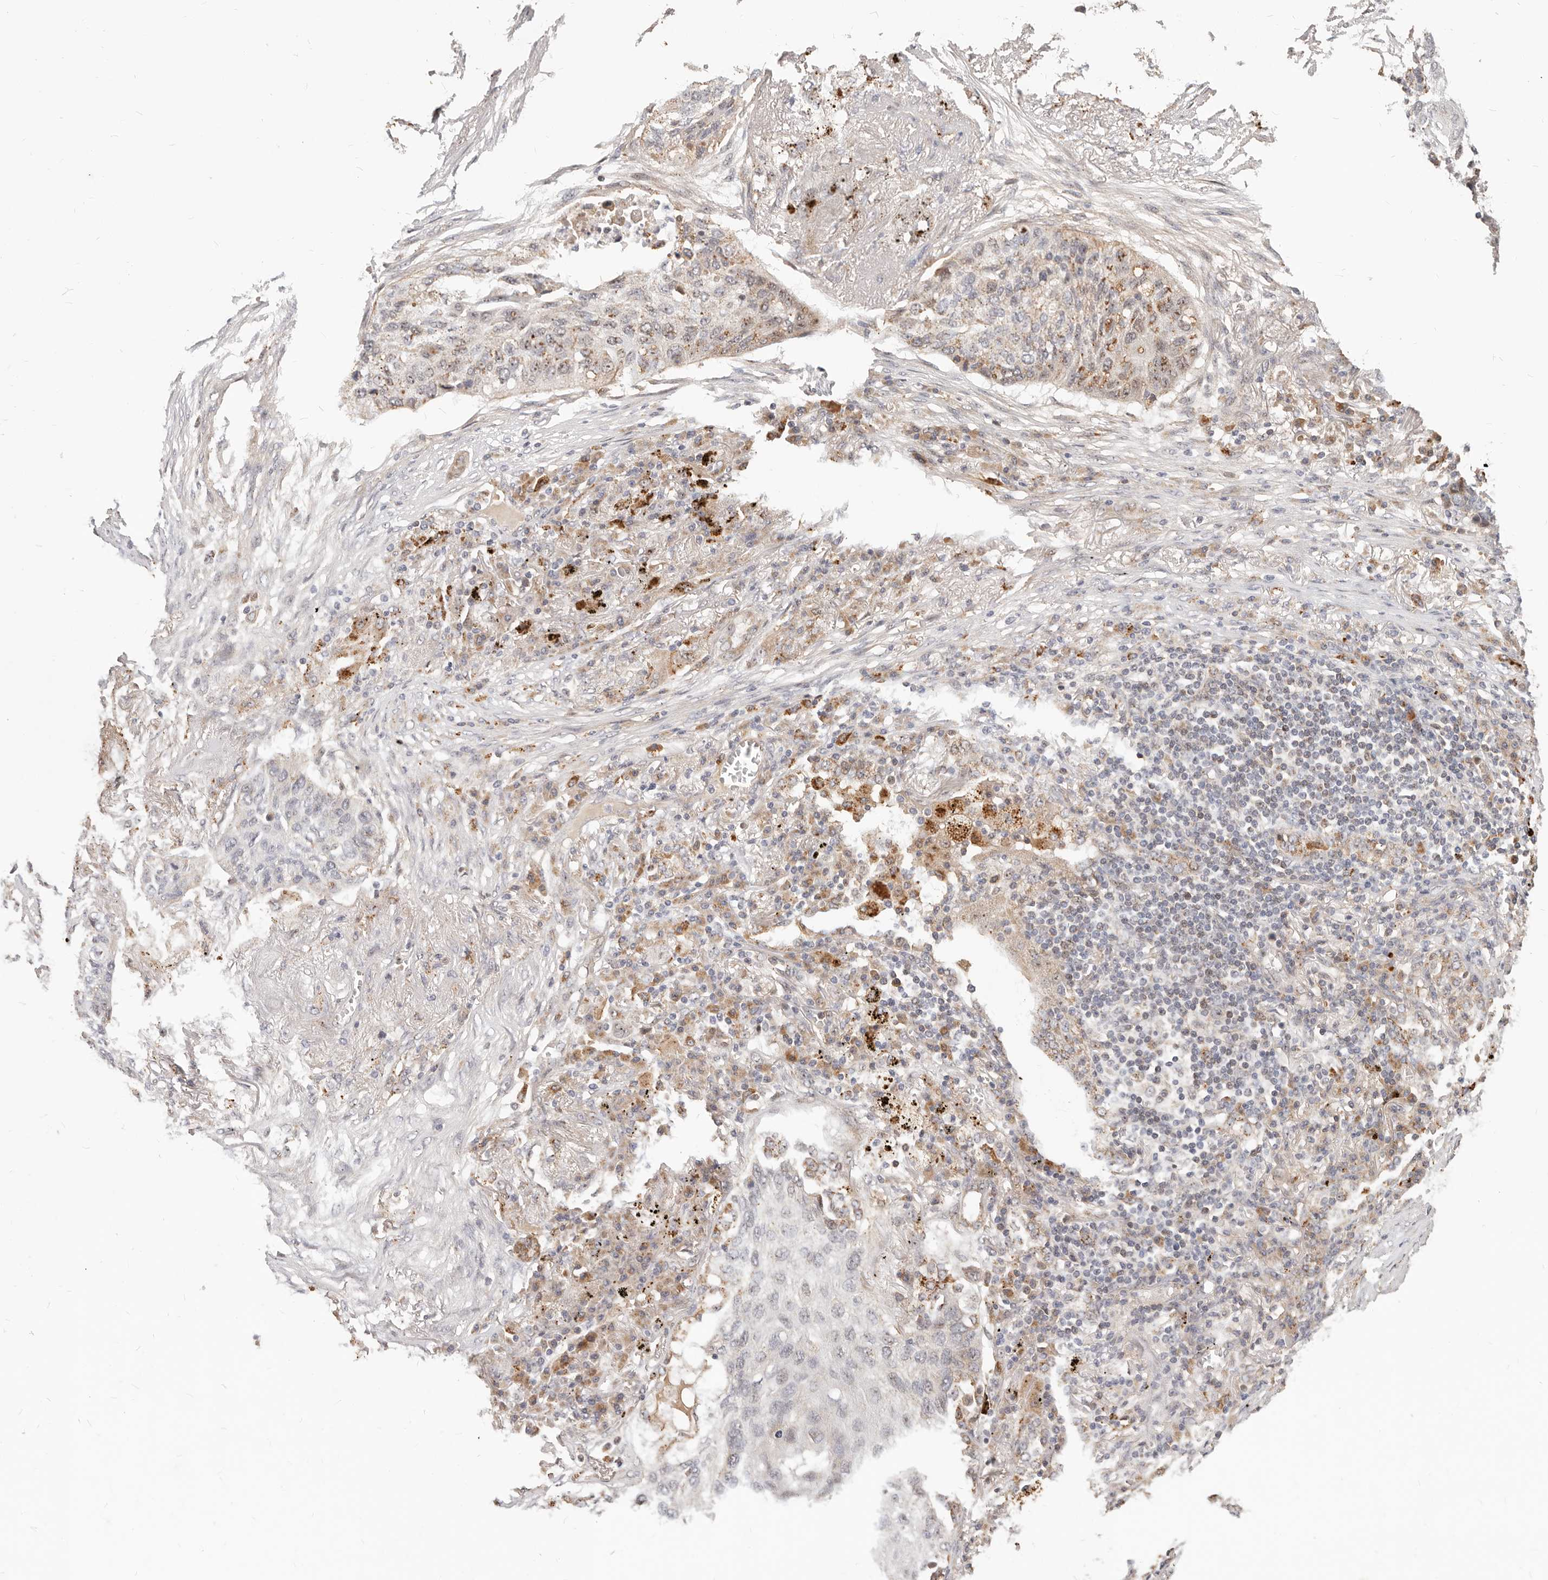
{"staining": {"intensity": "weak", "quantity": "25%-75%", "location": "cytoplasmic/membranous"}, "tissue": "lung cancer", "cell_type": "Tumor cells", "image_type": "cancer", "snomed": [{"axis": "morphology", "description": "Squamous cell carcinoma, NOS"}, {"axis": "topography", "description": "Lung"}], "caption": "Human lung squamous cell carcinoma stained with a brown dye demonstrates weak cytoplasmic/membranous positive staining in approximately 25%-75% of tumor cells.", "gene": "ZRANB1", "patient": {"sex": "female", "age": 63}}